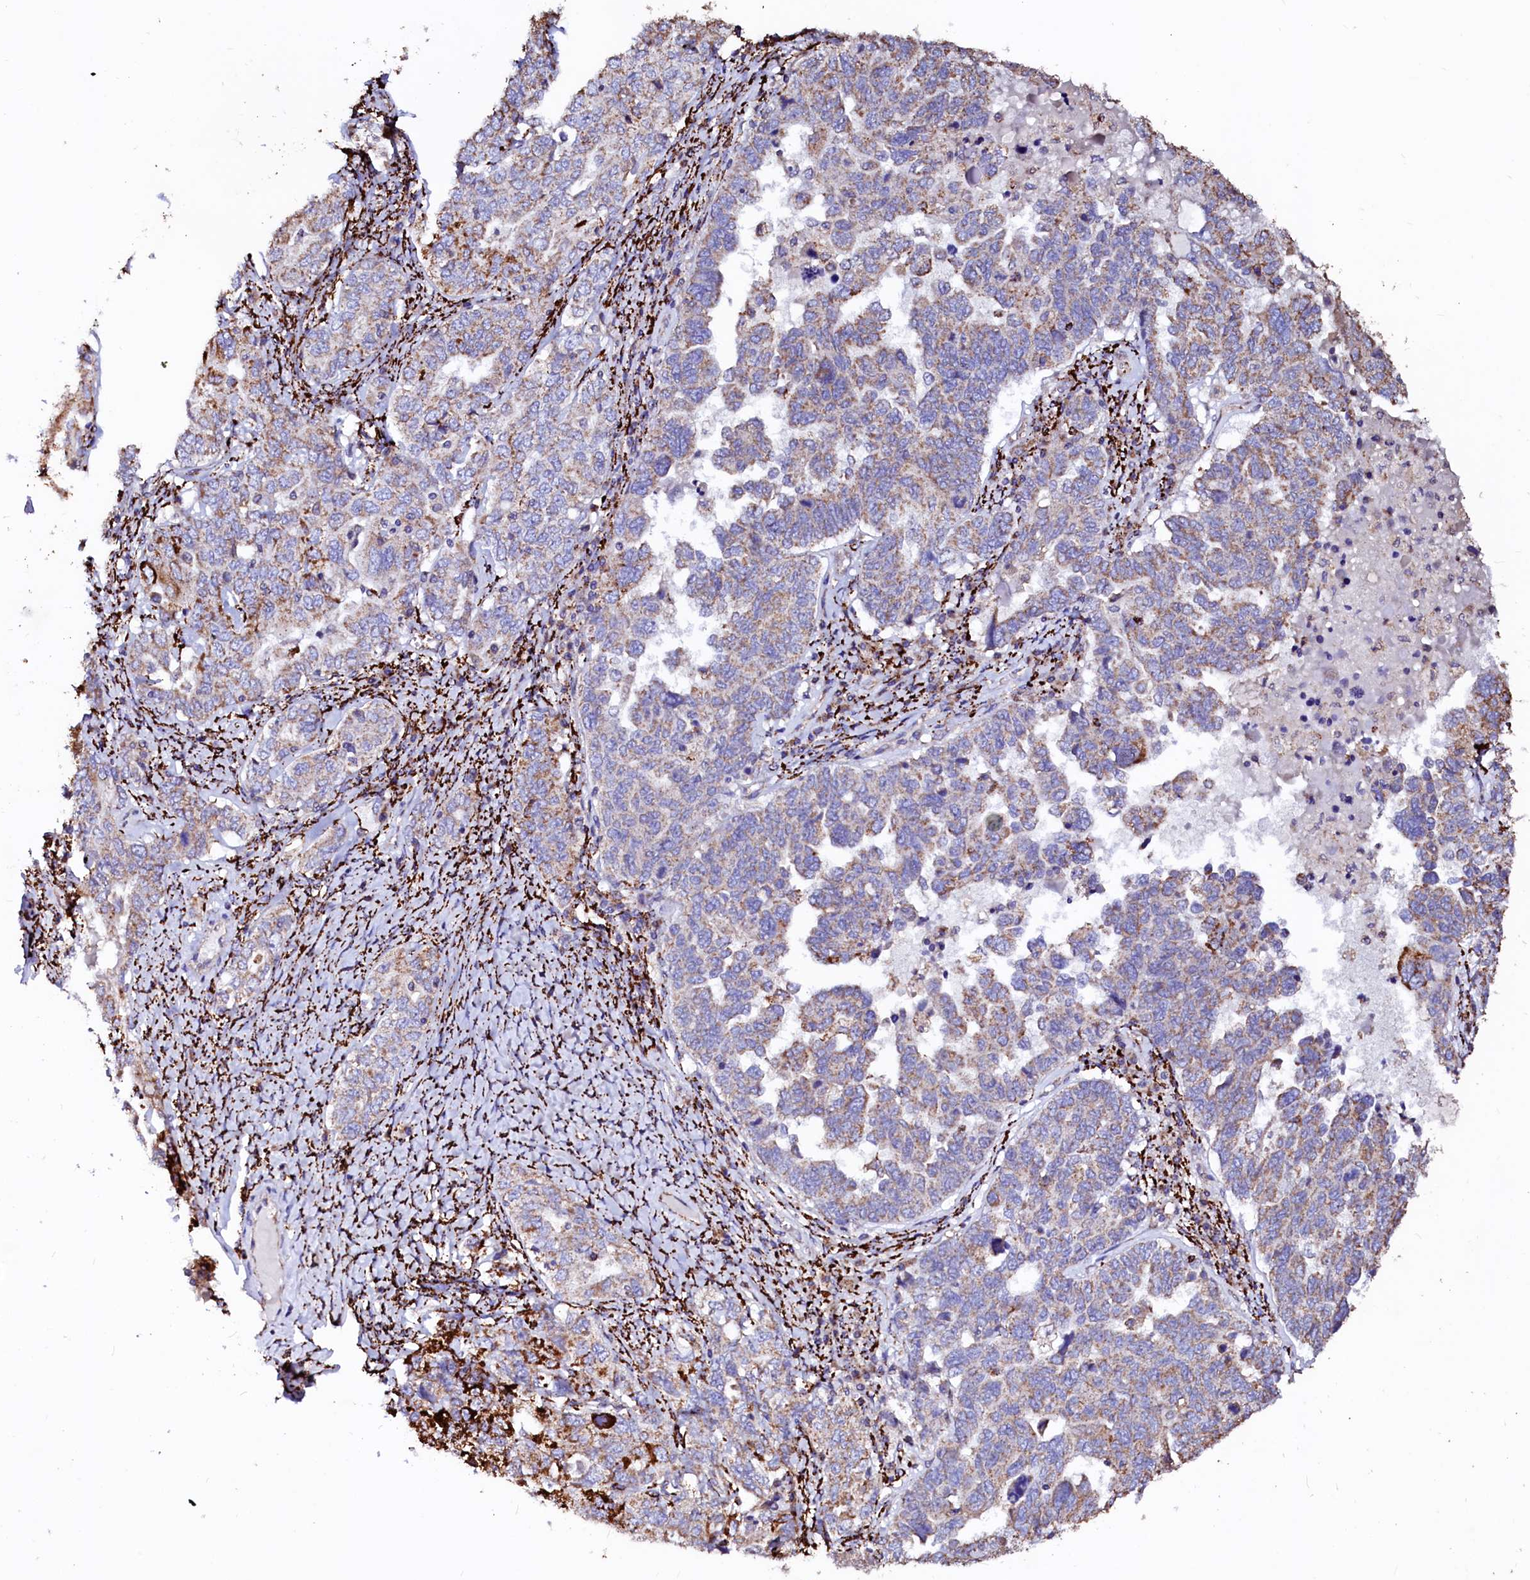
{"staining": {"intensity": "strong", "quantity": "25%-75%", "location": "cytoplasmic/membranous"}, "tissue": "ovarian cancer", "cell_type": "Tumor cells", "image_type": "cancer", "snomed": [{"axis": "morphology", "description": "Carcinoma, endometroid"}, {"axis": "topography", "description": "Ovary"}], "caption": "Human ovarian cancer stained with a protein marker reveals strong staining in tumor cells.", "gene": "MAOB", "patient": {"sex": "female", "age": 62}}